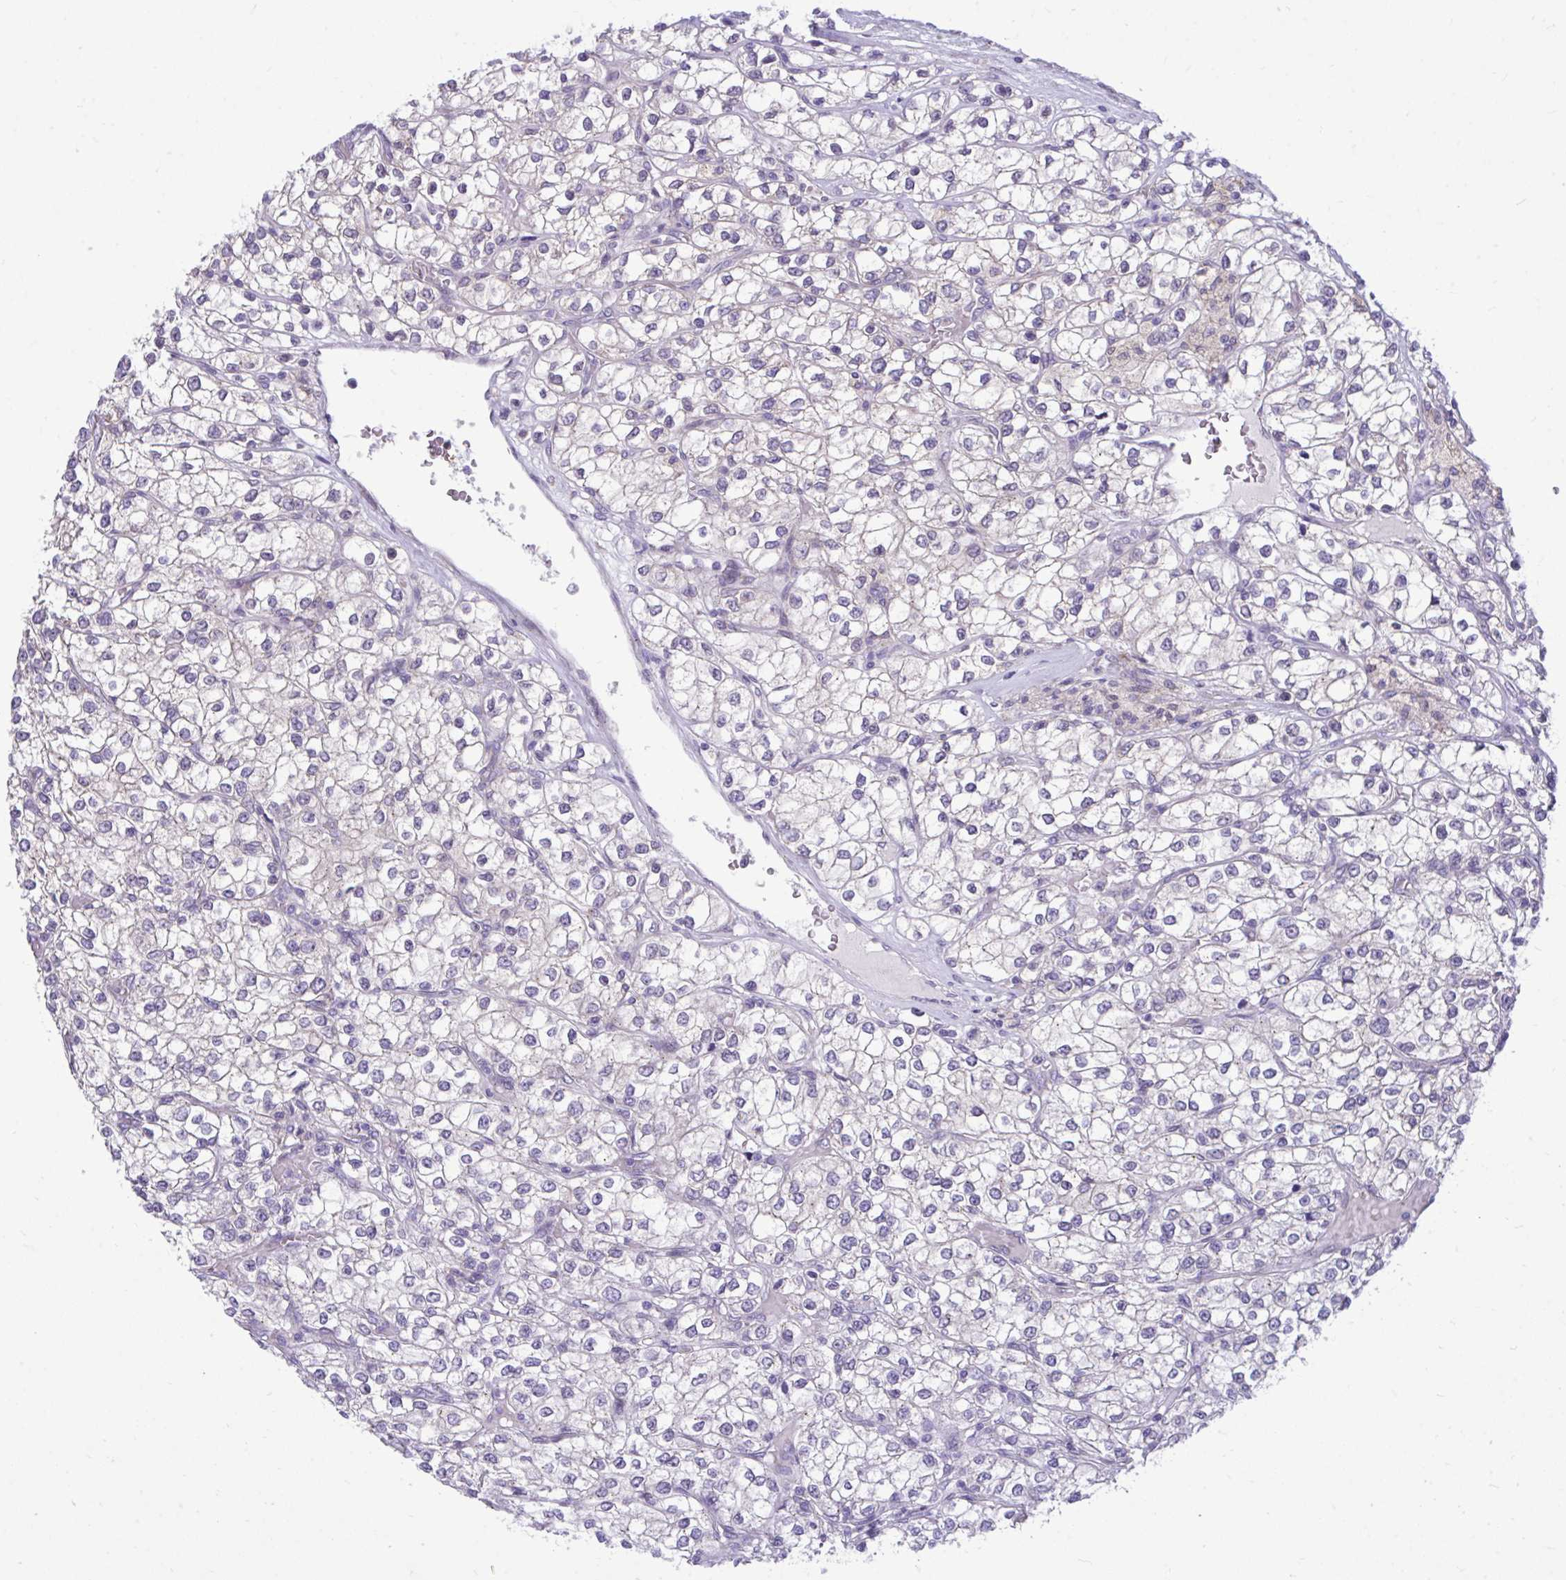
{"staining": {"intensity": "negative", "quantity": "none", "location": "none"}, "tissue": "renal cancer", "cell_type": "Tumor cells", "image_type": "cancer", "snomed": [{"axis": "morphology", "description": "Adenocarcinoma, NOS"}, {"axis": "topography", "description": "Kidney"}], "caption": "Tumor cells are negative for protein expression in human adenocarcinoma (renal).", "gene": "CEACAM18", "patient": {"sex": "male", "age": 80}}